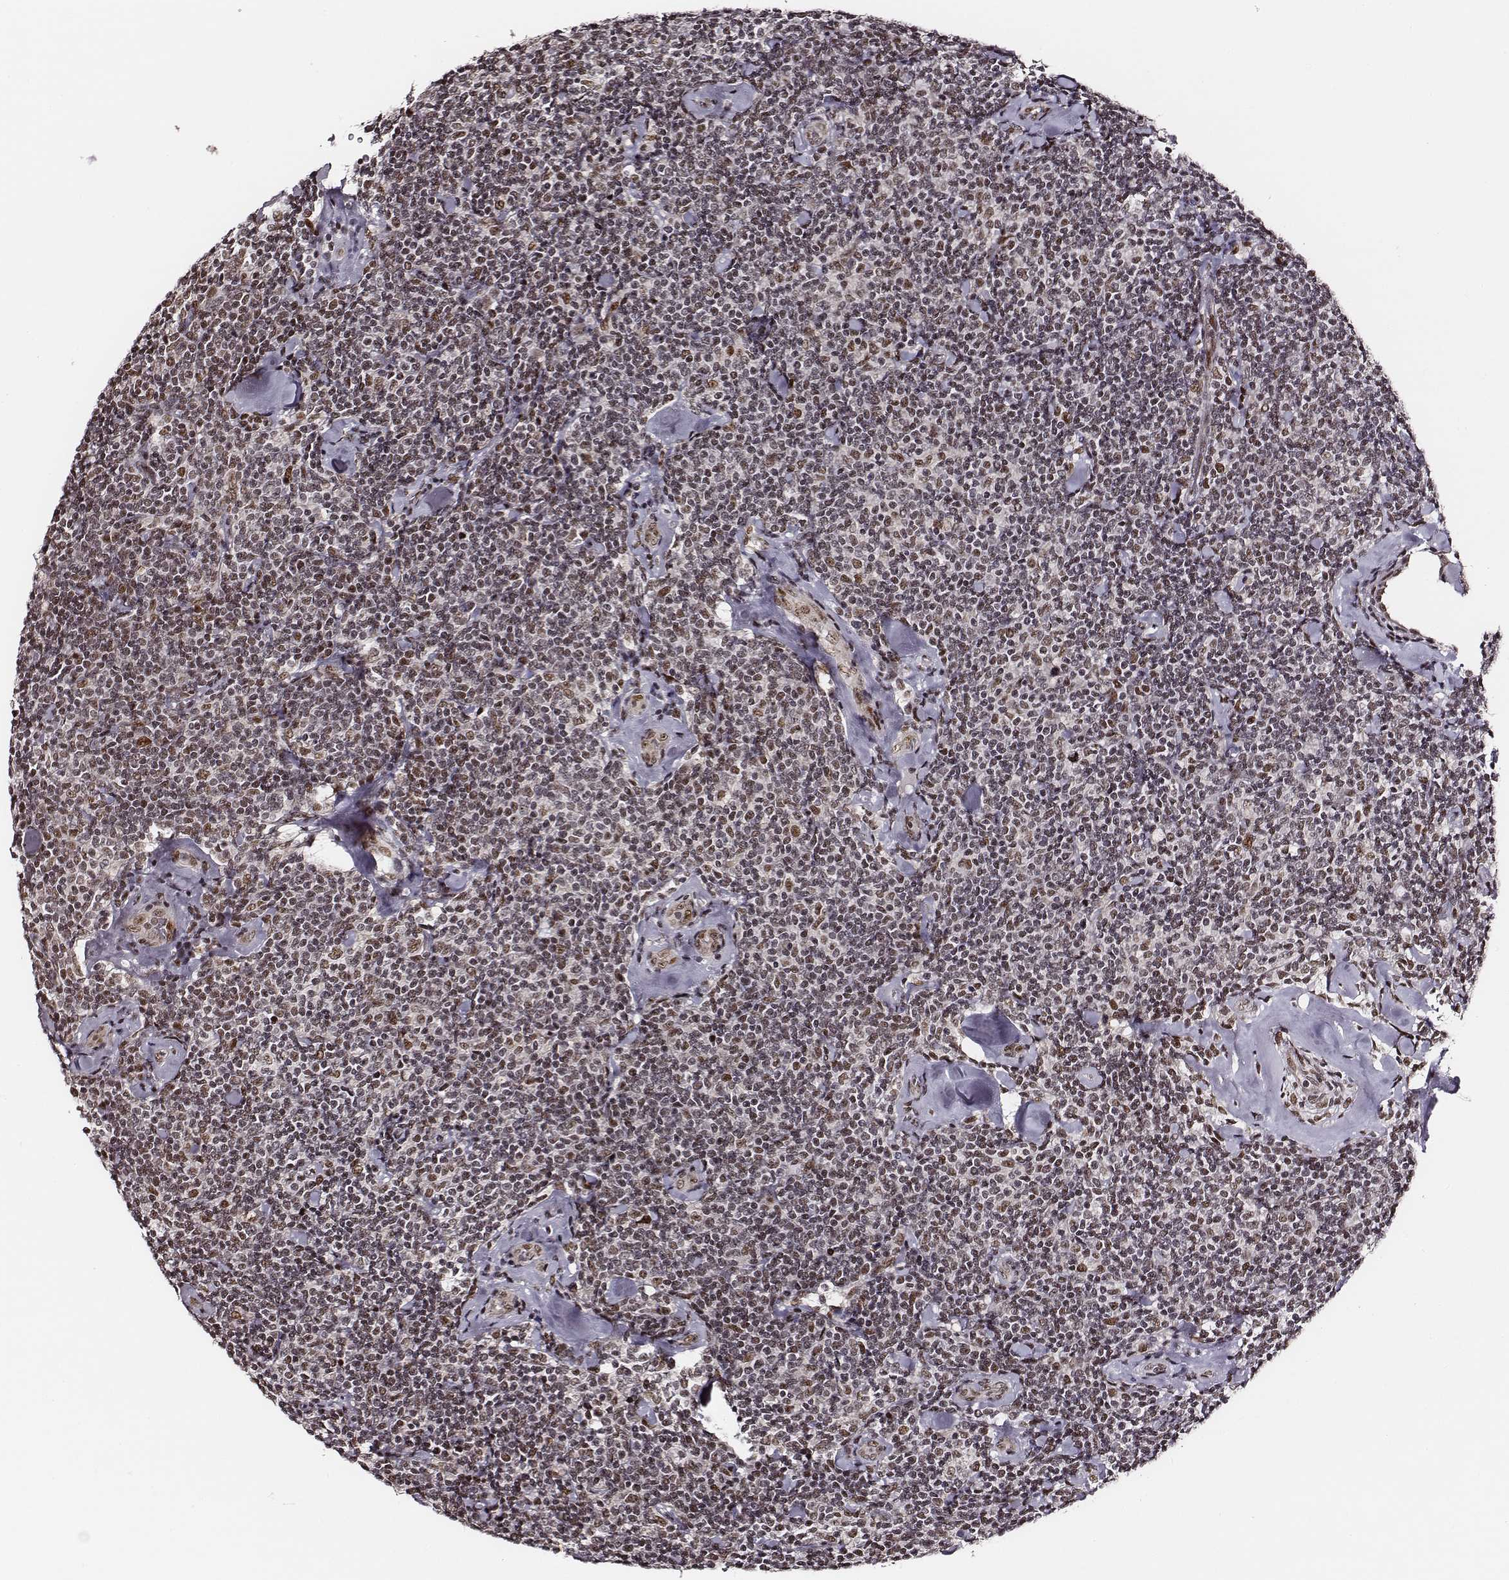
{"staining": {"intensity": "moderate", "quantity": ">75%", "location": "nuclear"}, "tissue": "lymphoma", "cell_type": "Tumor cells", "image_type": "cancer", "snomed": [{"axis": "morphology", "description": "Malignant lymphoma, non-Hodgkin's type, Low grade"}, {"axis": "topography", "description": "Lymph node"}], "caption": "Human malignant lymphoma, non-Hodgkin's type (low-grade) stained with a brown dye shows moderate nuclear positive positivity in about >75% of tumor cells.", "gene": "PPARA", "patient": {"sex": "female", "age": 56}}